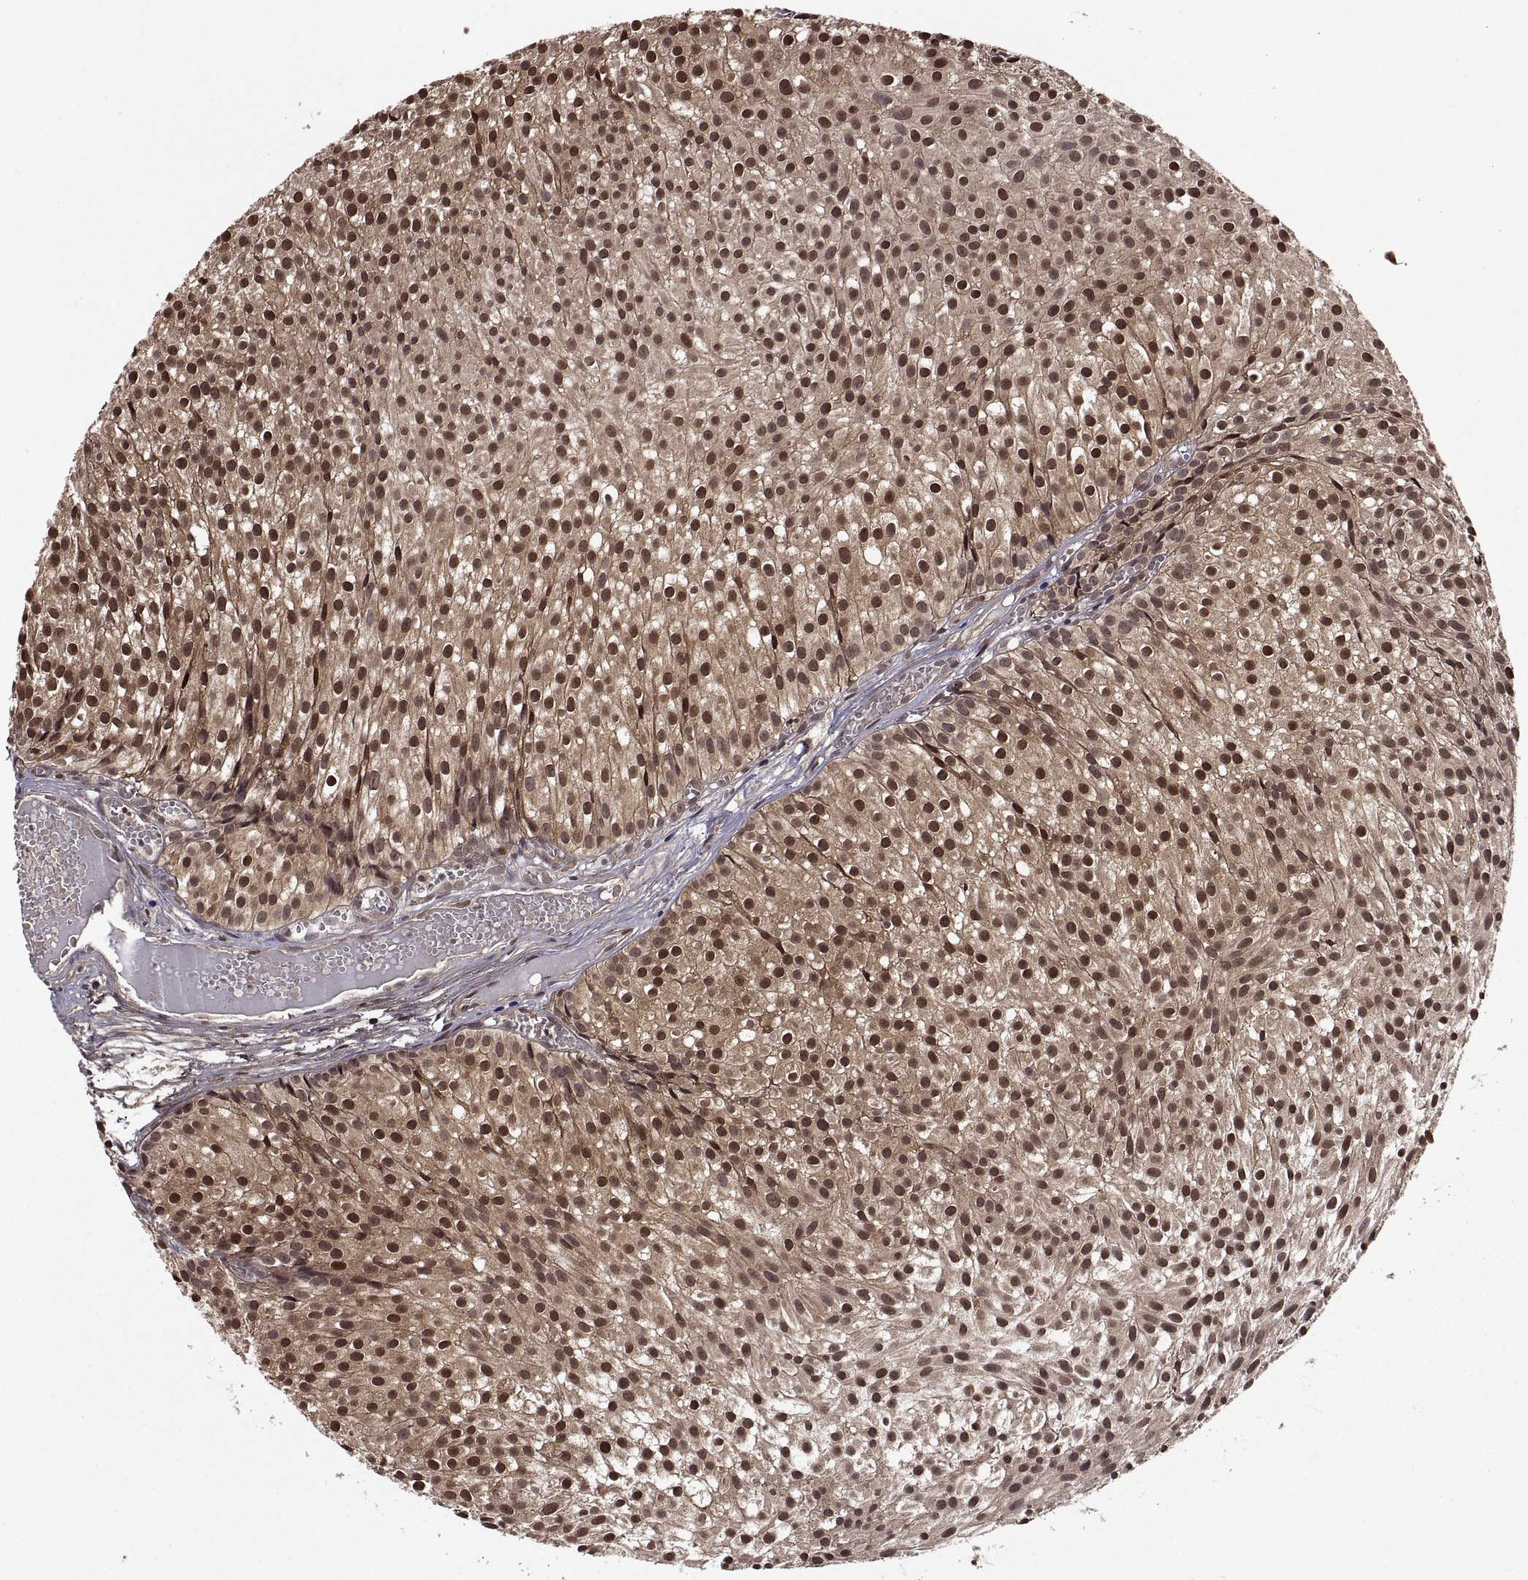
{"staining": {"intensity": "strong", "quantity": ">75%", "location": "cytoplasmic/membranous,nuclear"}, "tissue": "urothelial cancer", "cell_type": "Tumor cells", "image_type": "cancer", "snomed": [{"axis": "morphology", "description": "Urothelial carcinoma, Low grade"}, {"axis": "topography", "description": "Urinary bladder"}], "caption": "Human urothelial cancer stained for a protein (brown) exhibits strong cytoplasmic/membranous and nuclear positive expression in about >75% of tumor cells.", "gene": "ZNRF2", "patient": {"sex": "male", "age": 63}}